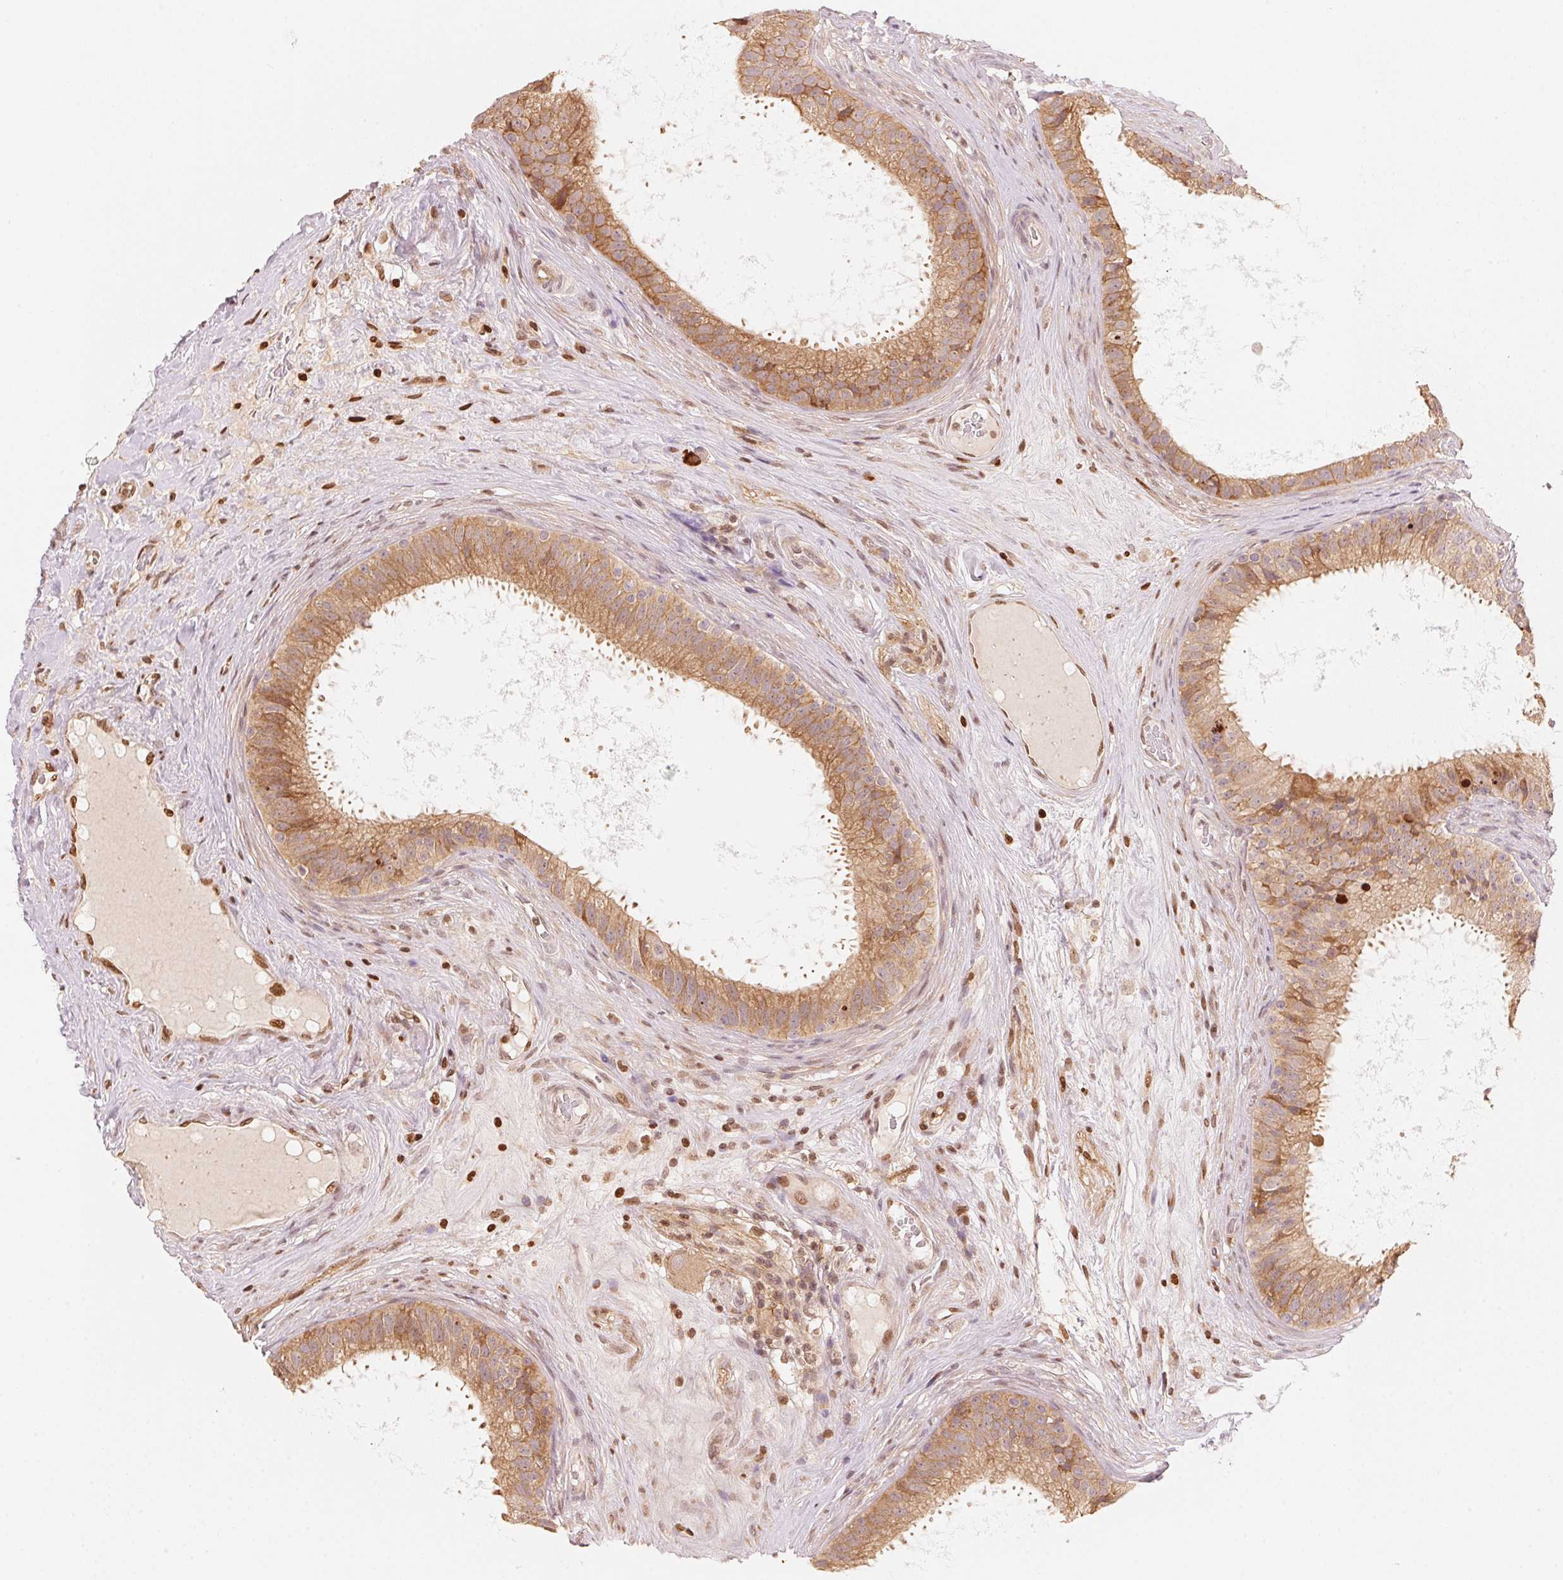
{"staining": {"intensity": "moderate", "quantity": ">75%", "location": "cytoplasmic/membranous"}, "tissue": "epididymis", "cell_type": "Glandular cells", "image_type": "normal", "snomed": [{"axis": "morphology", "description": "Normal tissue, NOS"}, {"axis": "topography", "description": "Epididymis"}], "caption": "Immunohistochemistry histopathology image of normal epididymis: human epididymis stained using immunohistochemistry demonstrates medium levels of moderate protein expression localized specifically in the cytoplasmic/membranous of glandular cells, appearing as a cytoplasmic/membranous brown color.", "gene": "PRKN", "patient": {"sex": "male", "age": 59}}